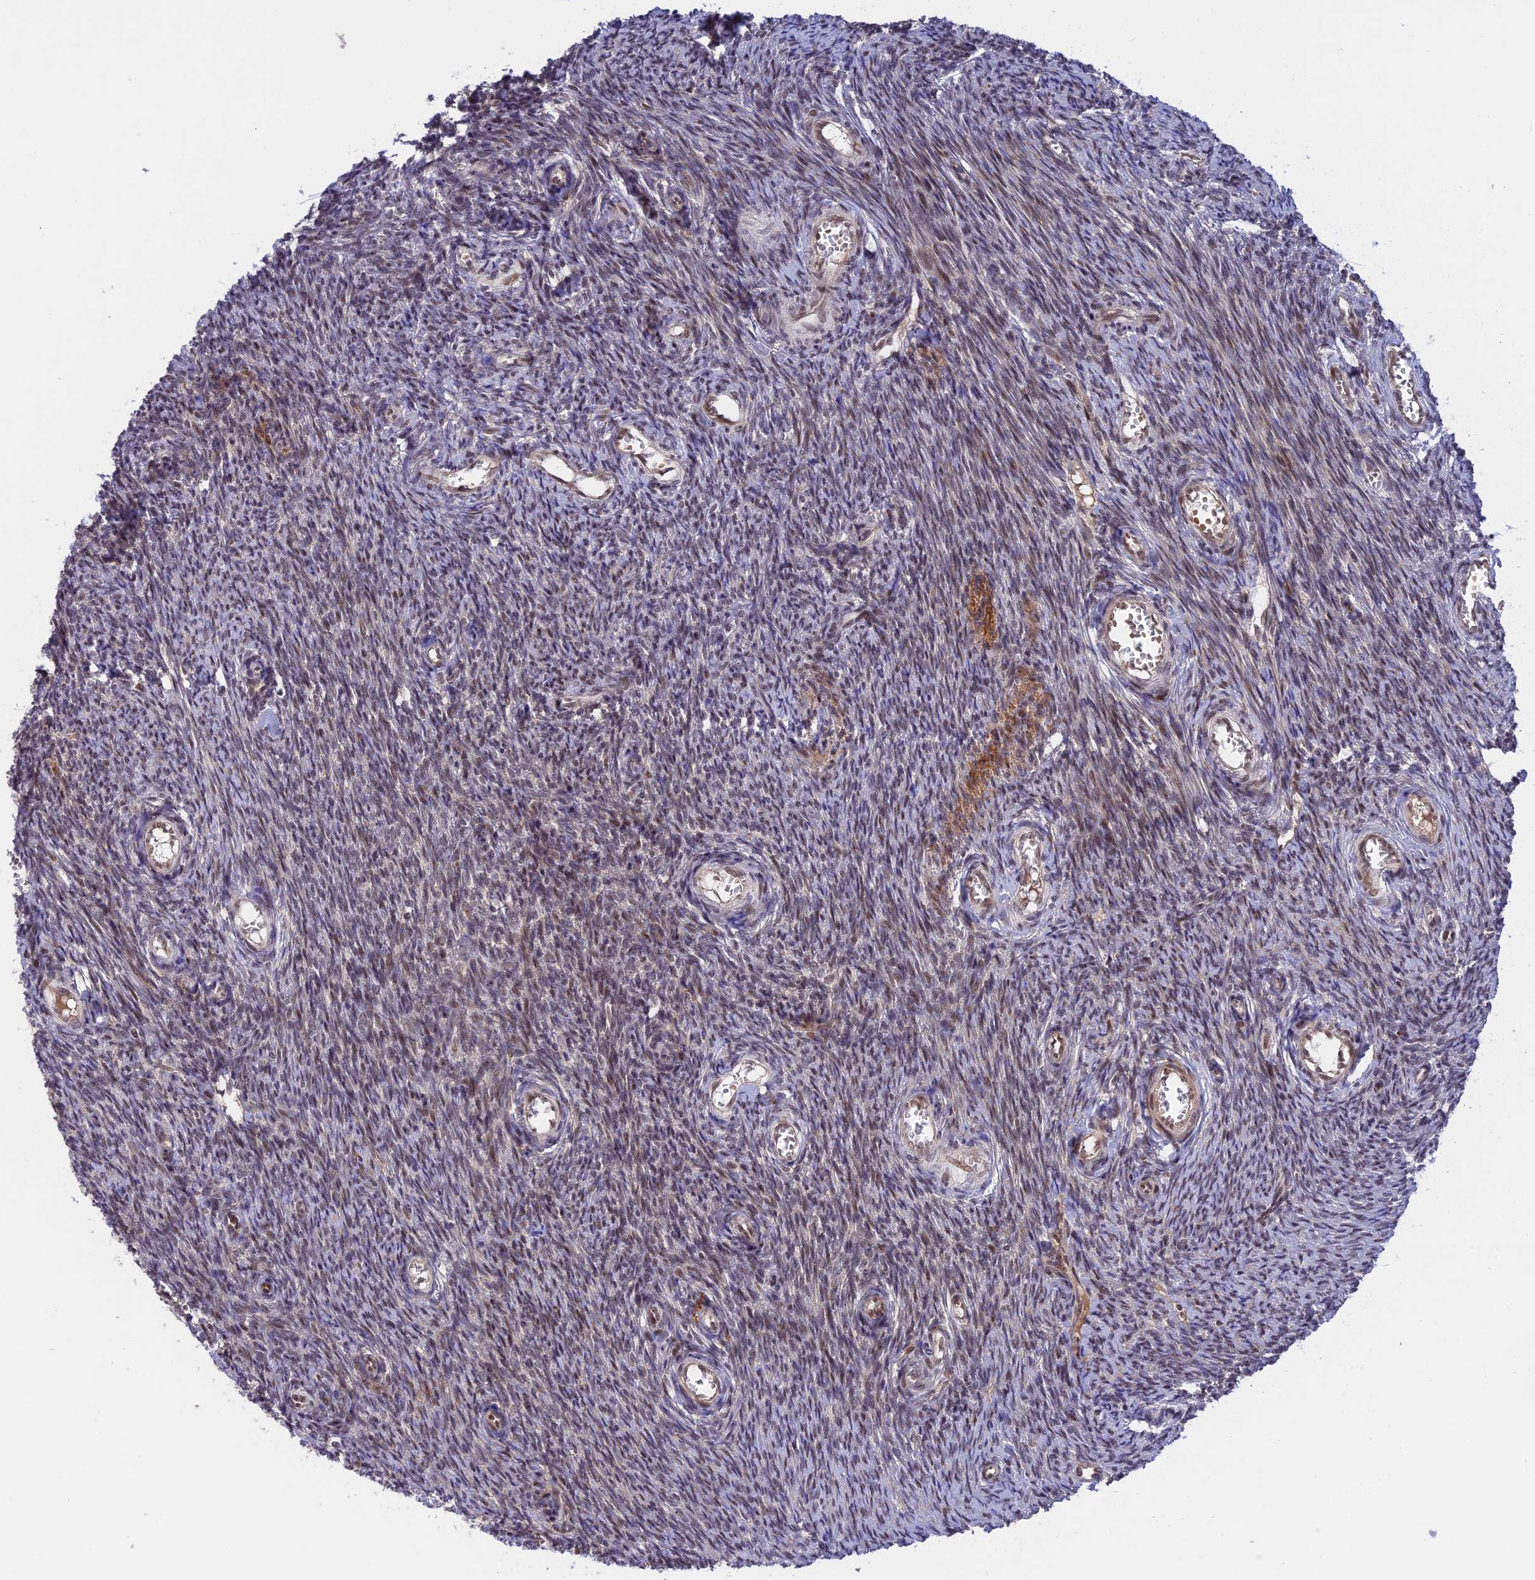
{"staining": {"intensity": "moderate", "quantity": "25%-75%", "location": "nuclear"}, "tissue": "ovary", "cell_type": "Ovarian stroma cells", "image_type": "normal", "snomed": [{"axis": "morphology", "description": "Normal tissue, NOS"}, {"axis": "topography", "description": "Ovary"}], "caption": "Approximately 25%-75% of ovarian stroma cells in normal ovary display moderate nuclear protein expression as visualized by brown immunohistochemical staining.", "gene": "POLR2C", "patient": {"sex": "female", "age": 44}}